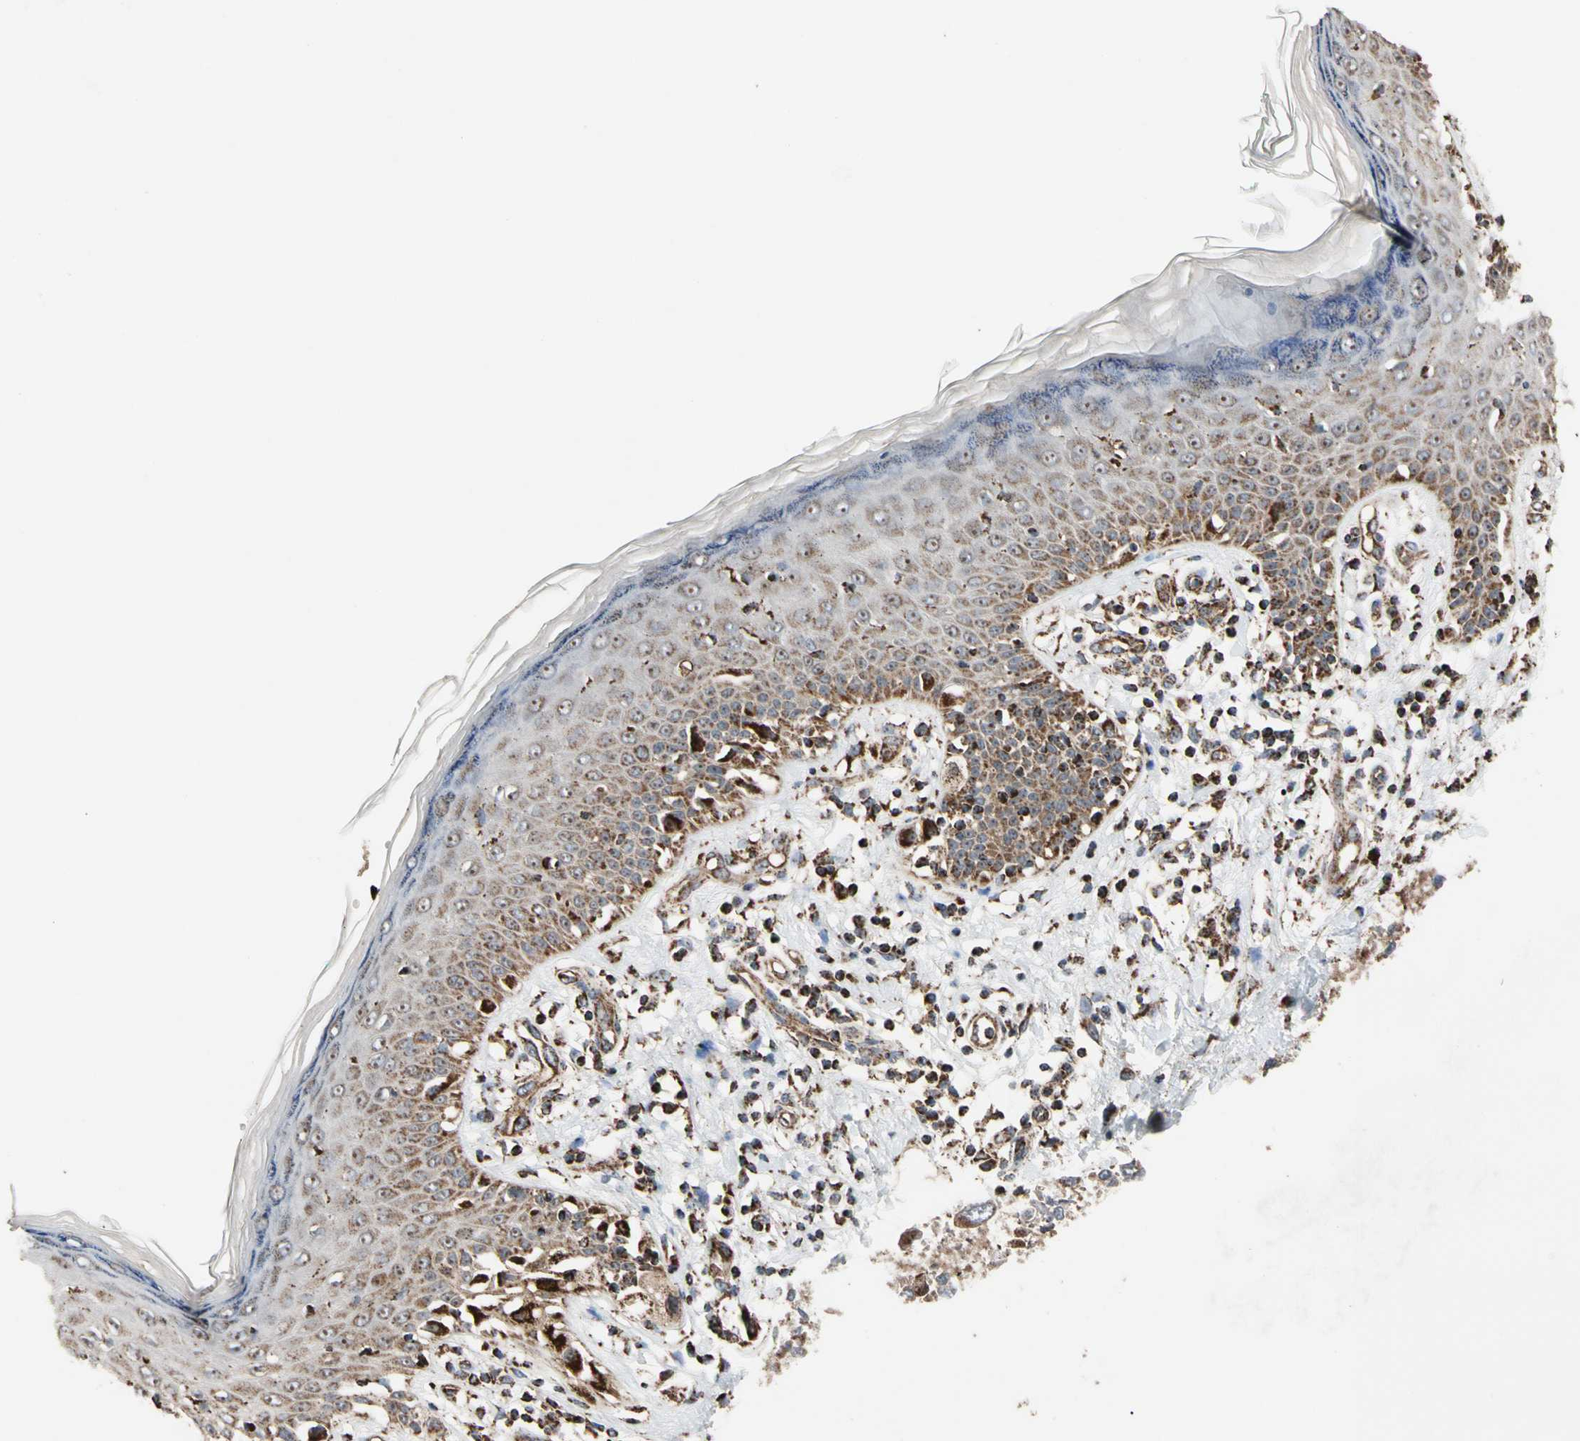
{"staining": {"intensity": "strong", "quantity": ">75%", "location": "cytoplasmic/membranous"}, "tissue": "melanoma", "cell_type": "Tumor cells", "image_type": "cancer", "snomed": [{"axis": "morphology", "description": "Malignant melanoma, NOS"}, {"axis": "topography", "description": "Skin"}], "caption": "The image reveals staining of malignant melanoma, revealing strong cytoplasmic/membranous protein staining (brown color) within tumor cells.", "gene": "FAM110B", "patient": {"sex": "female", "age": 81}}